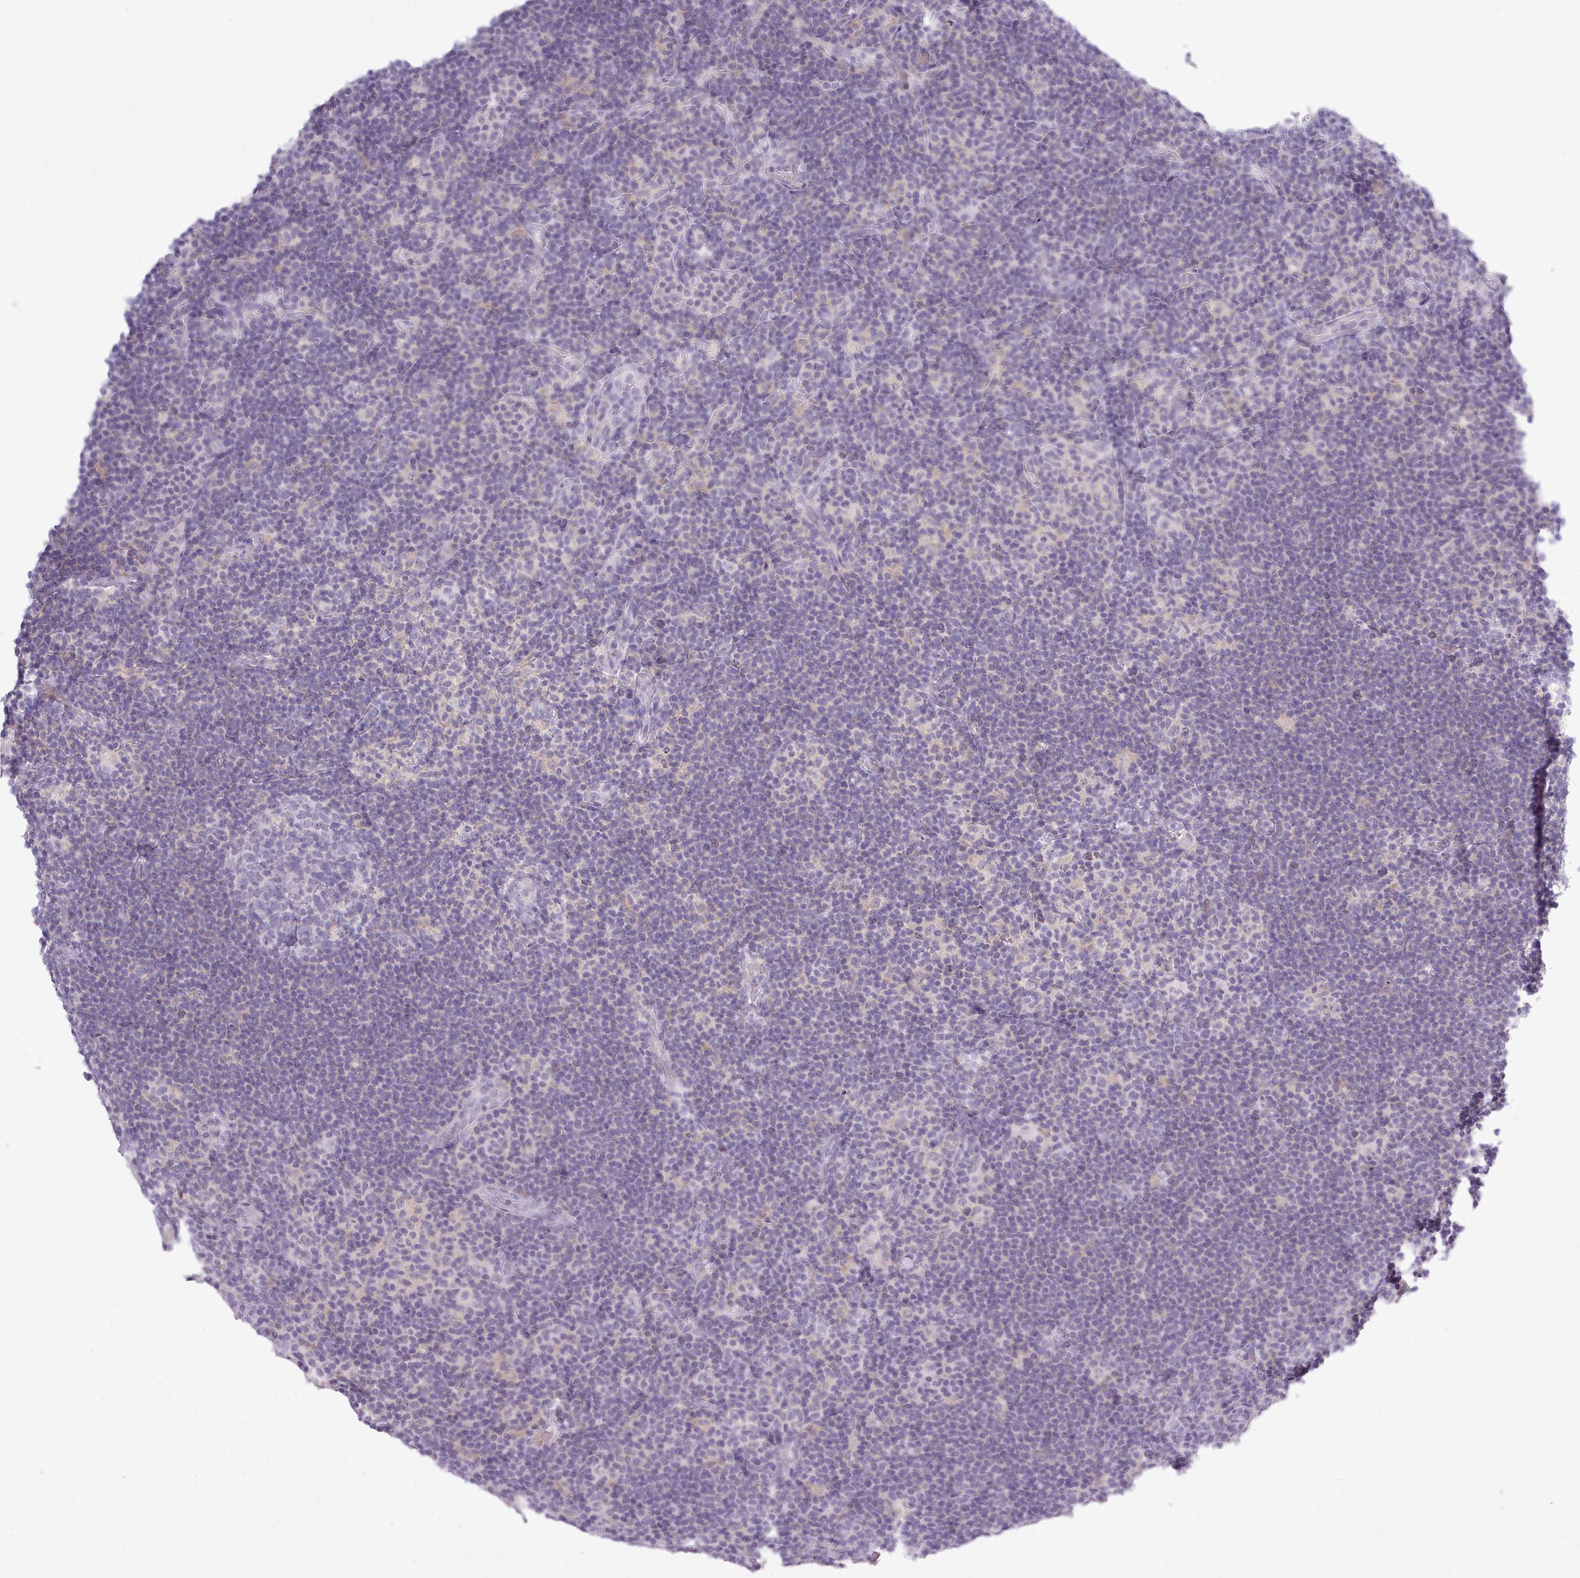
{"staining": {"intensity": "negative", "quantity": "none", "location": "none"}, "tissue": "lymphoma", "cell_type": "Tumor cells", "image_type": "cancer", "snomed": [{"axis": "morphology", "description": "Hodgkin's disease, NOS"}, {"axis": "topography", "description": "Lymph node"}], "caption": "High magnification brightfield microscopy of Hodgkin's disease stained with DAB (brown) and counterstained with hematoxylin (blue): tumor cells show no significant expression.", "gene": "BDKRB2", "patient": {"sex": "female", "age": 57}}